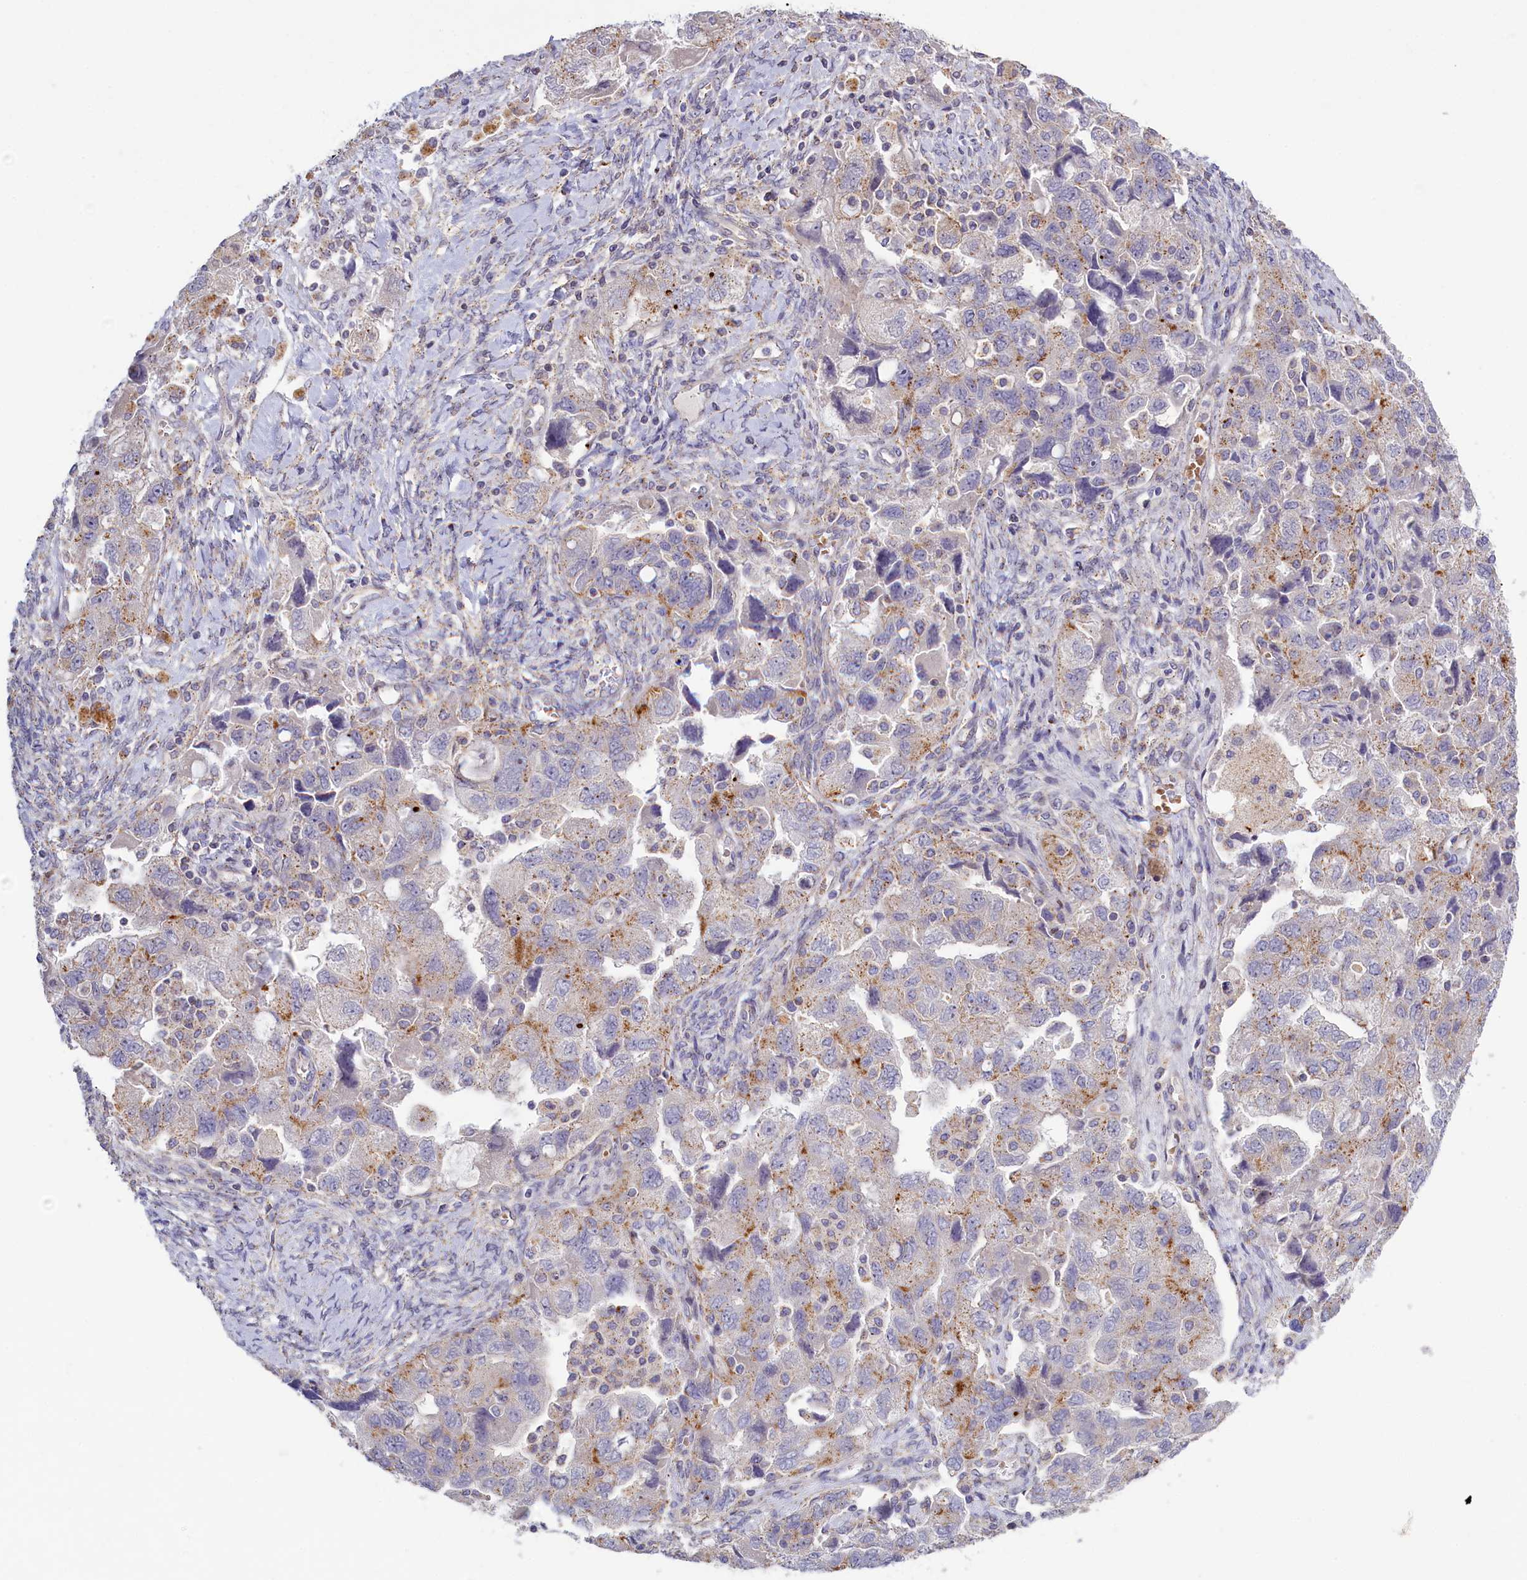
{"staining": {"intensity": "moderate", "quantity": "<25%", "location": "cytoplasmic/membranous"}, "tissue": "ovarian cancer", "cell_type": "Tumor cells", "image_type": "cancer", "snomed": [{"axis": "morphology", "description": "Carcinoma, NOS"}, {"axis": "morphology", "description": "Cystadenocarcinoma, serous, NOS"}, {"axis": "topography", "description": "Ovary"}], "caption": "High-power microscopy captured an IHC photomicrograph of ovarian carcinoma, revealing moderate cytoplasmic/membranous staining in approximately <25% of tumor cells.", "gene": "HYKK", "patient": {"sex": "female", "age": 69}}